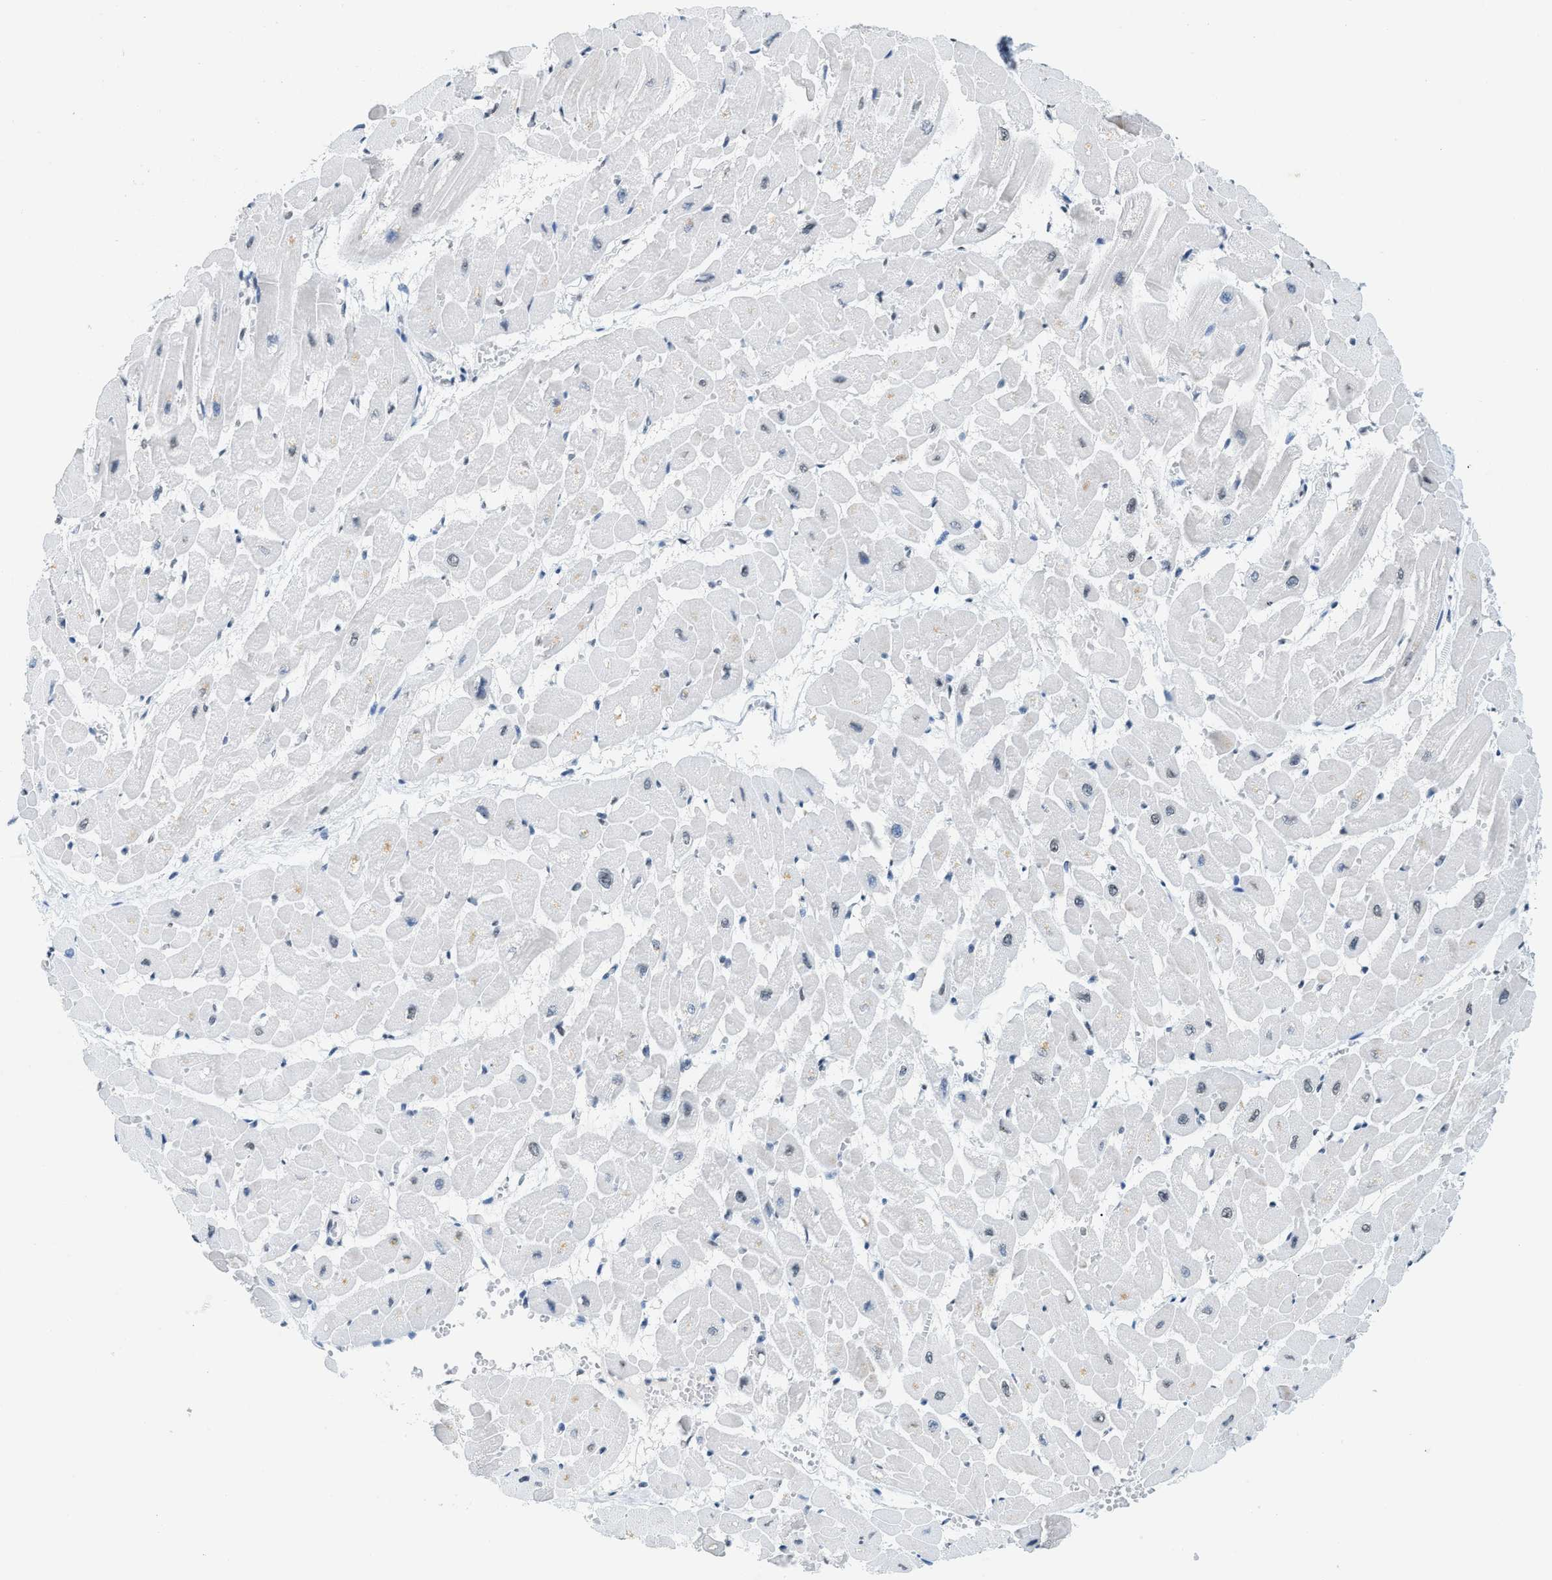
{"staining": {"intensity": "moderate", "quantity": "<25%", "location": "cytoplasmic/membranous"}, "tissue": "heart muscle", "cell_type": "Cardiomyocytes", "image_type": "normal", "snomed": [{"axis": "morphology", "description": "Normal tissue, NOS"}, {"axis": "topography", "description": "Heart"}], "caption": "Immunohistochemical staining of unremarkable heart muscle displays low levels of moderate cytoplasmic/membranous staining in approximately <25% of cardiomyocytes.", "gene": "UVRAG", "patient": {"sex": "male", "age": 45}}